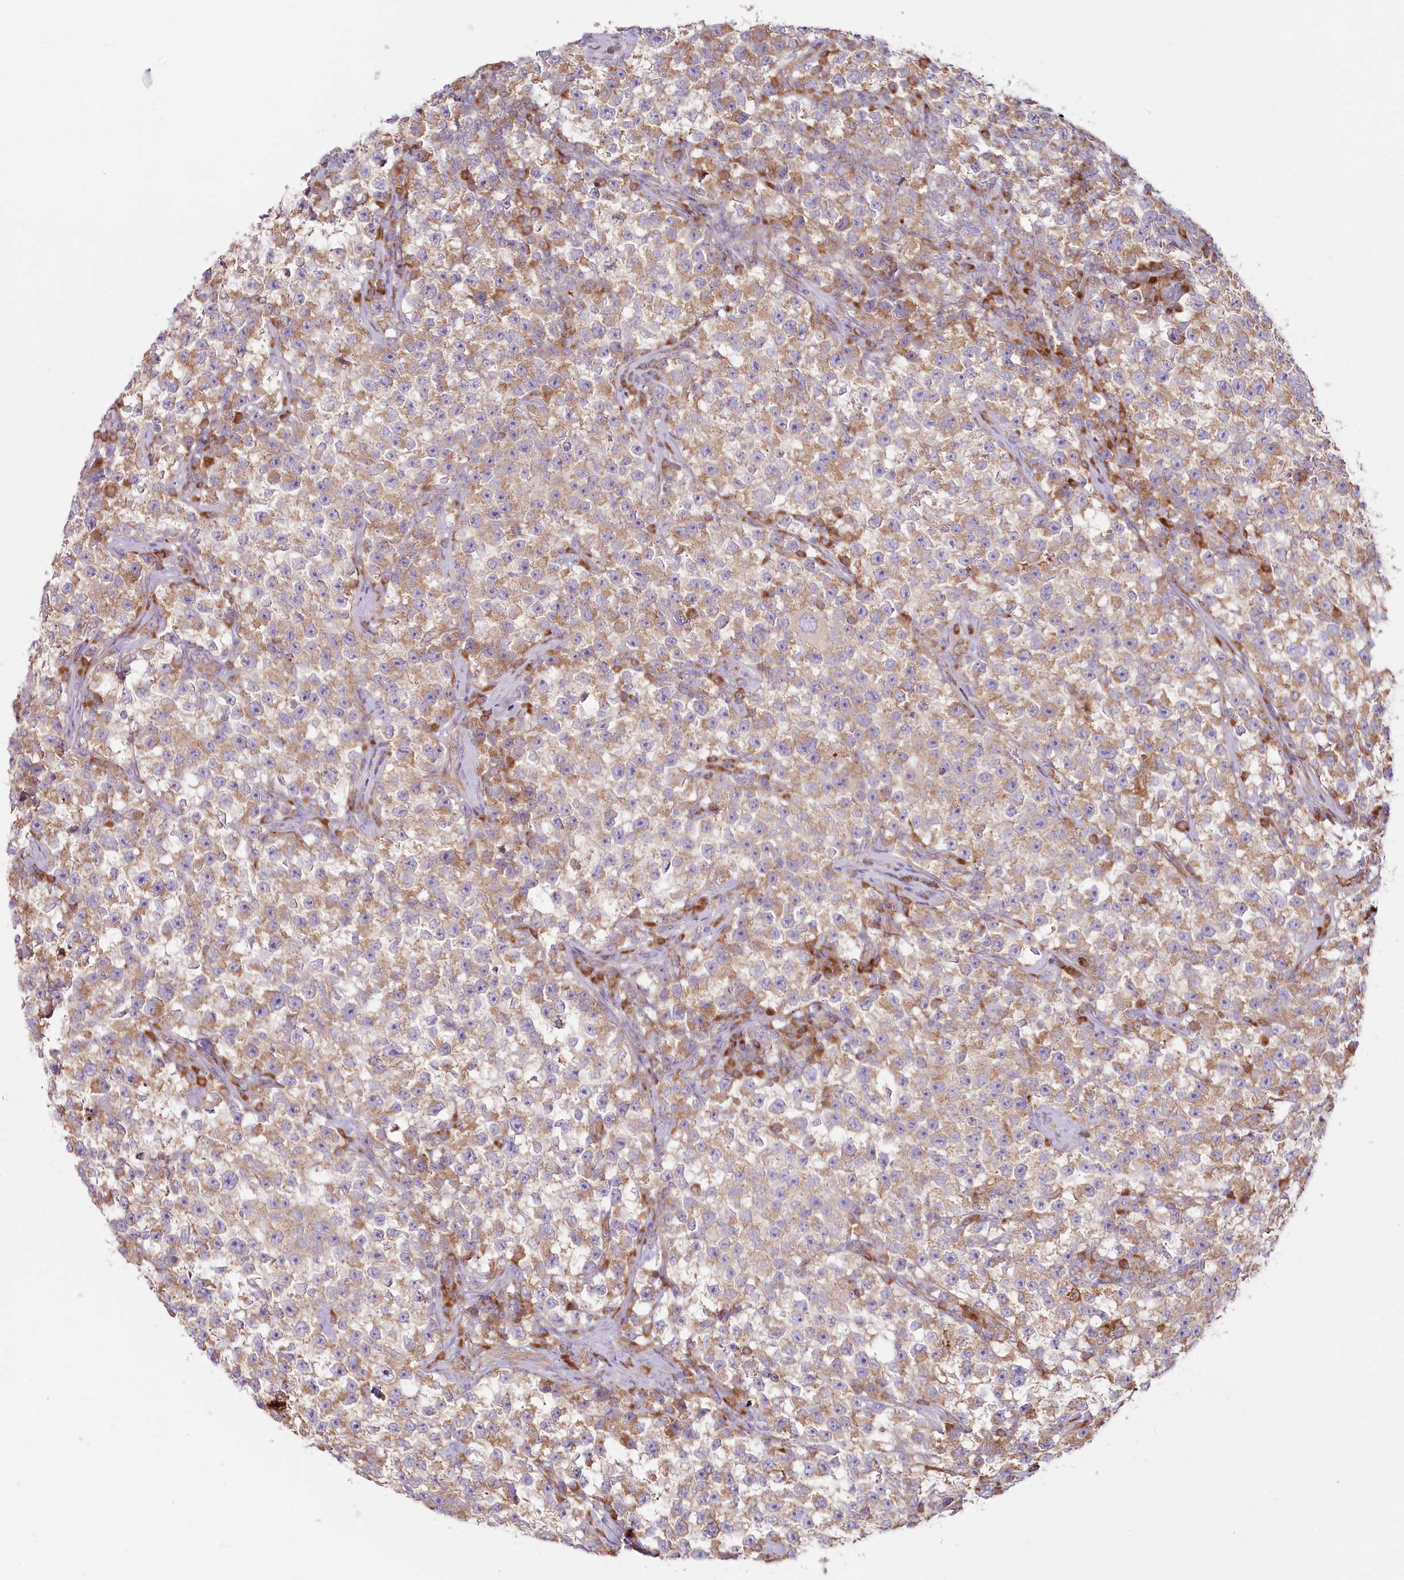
{"staining": {"intensity": "moderate", "quantity": ">75%", "location": "cytoplasmic/membranous"}, "tissue": "testis cancer", "cell_type": "Tumor cells", "image_type": "cancer", "snomed": [{"axis": "morphology", "description": "Seminoma, NOS"}, {"axis": "topography", "description": "Testis"}], "caption": "The micrograph reveals staining of testis seminoma, revealing moderate cytoplasmic/membranous protein expression (brown color) within tumor cells.", "gene": "HARS2", "patient": {"sex": "male", "age": 22}}